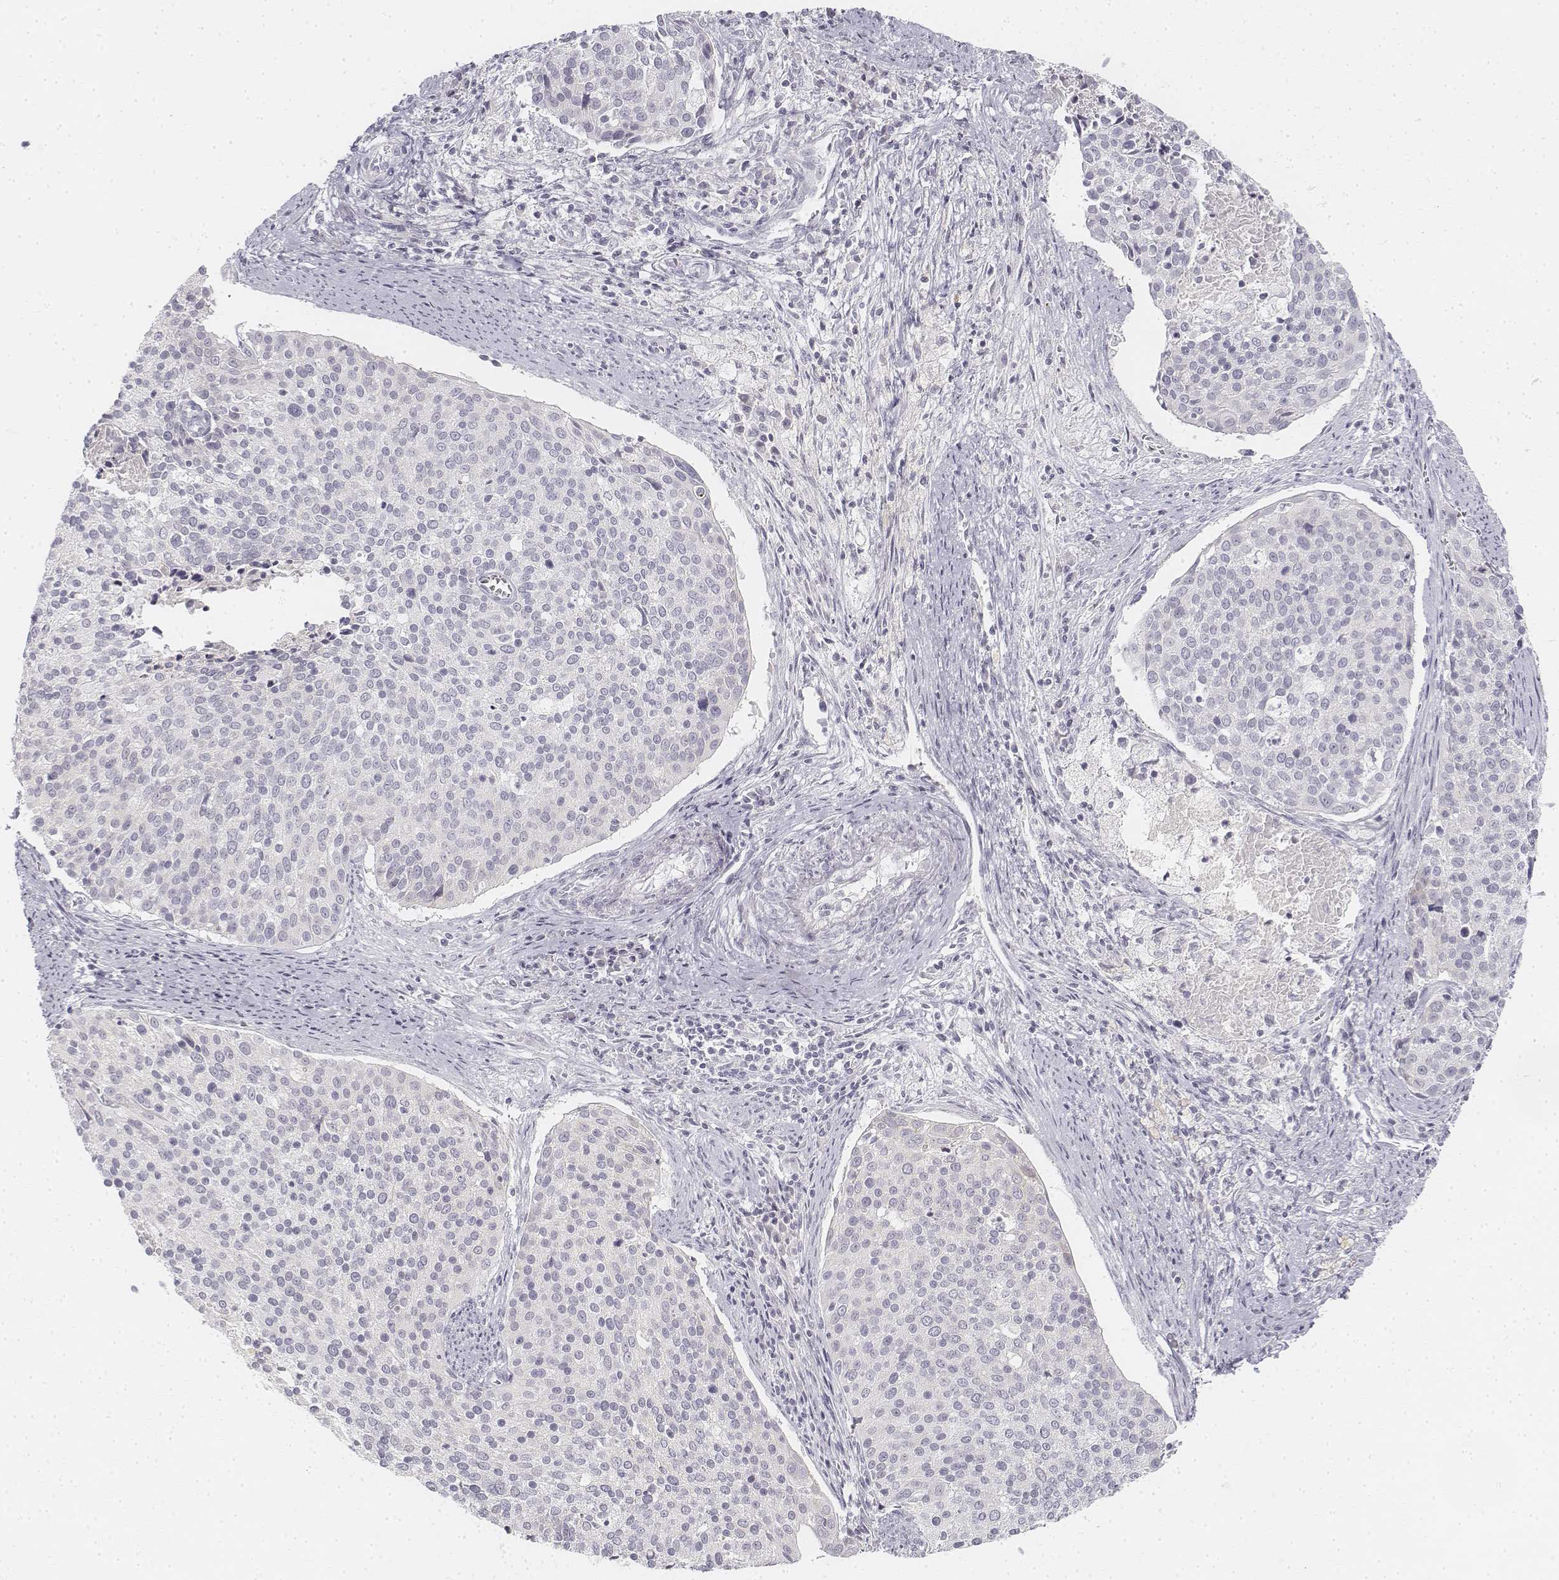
{"staining": {"intensity": "negative", "quantity": "none", "location": "none"}, "tissue": "cervical cancer", "cell_type": "Tumor cells", "image_type": "cancer", "snomed": [{"axis": "morphology", "description": "Squamous cell carcinoma, NOS"}, {"axis": "topography", "description": "Cervix"}], "caption": "A histopathology image of human cervical squamous cell carcinoma is negative for staining in tumor cells.", "gene": "DSG4", "patient": {"sex": "female", "age": 39}}